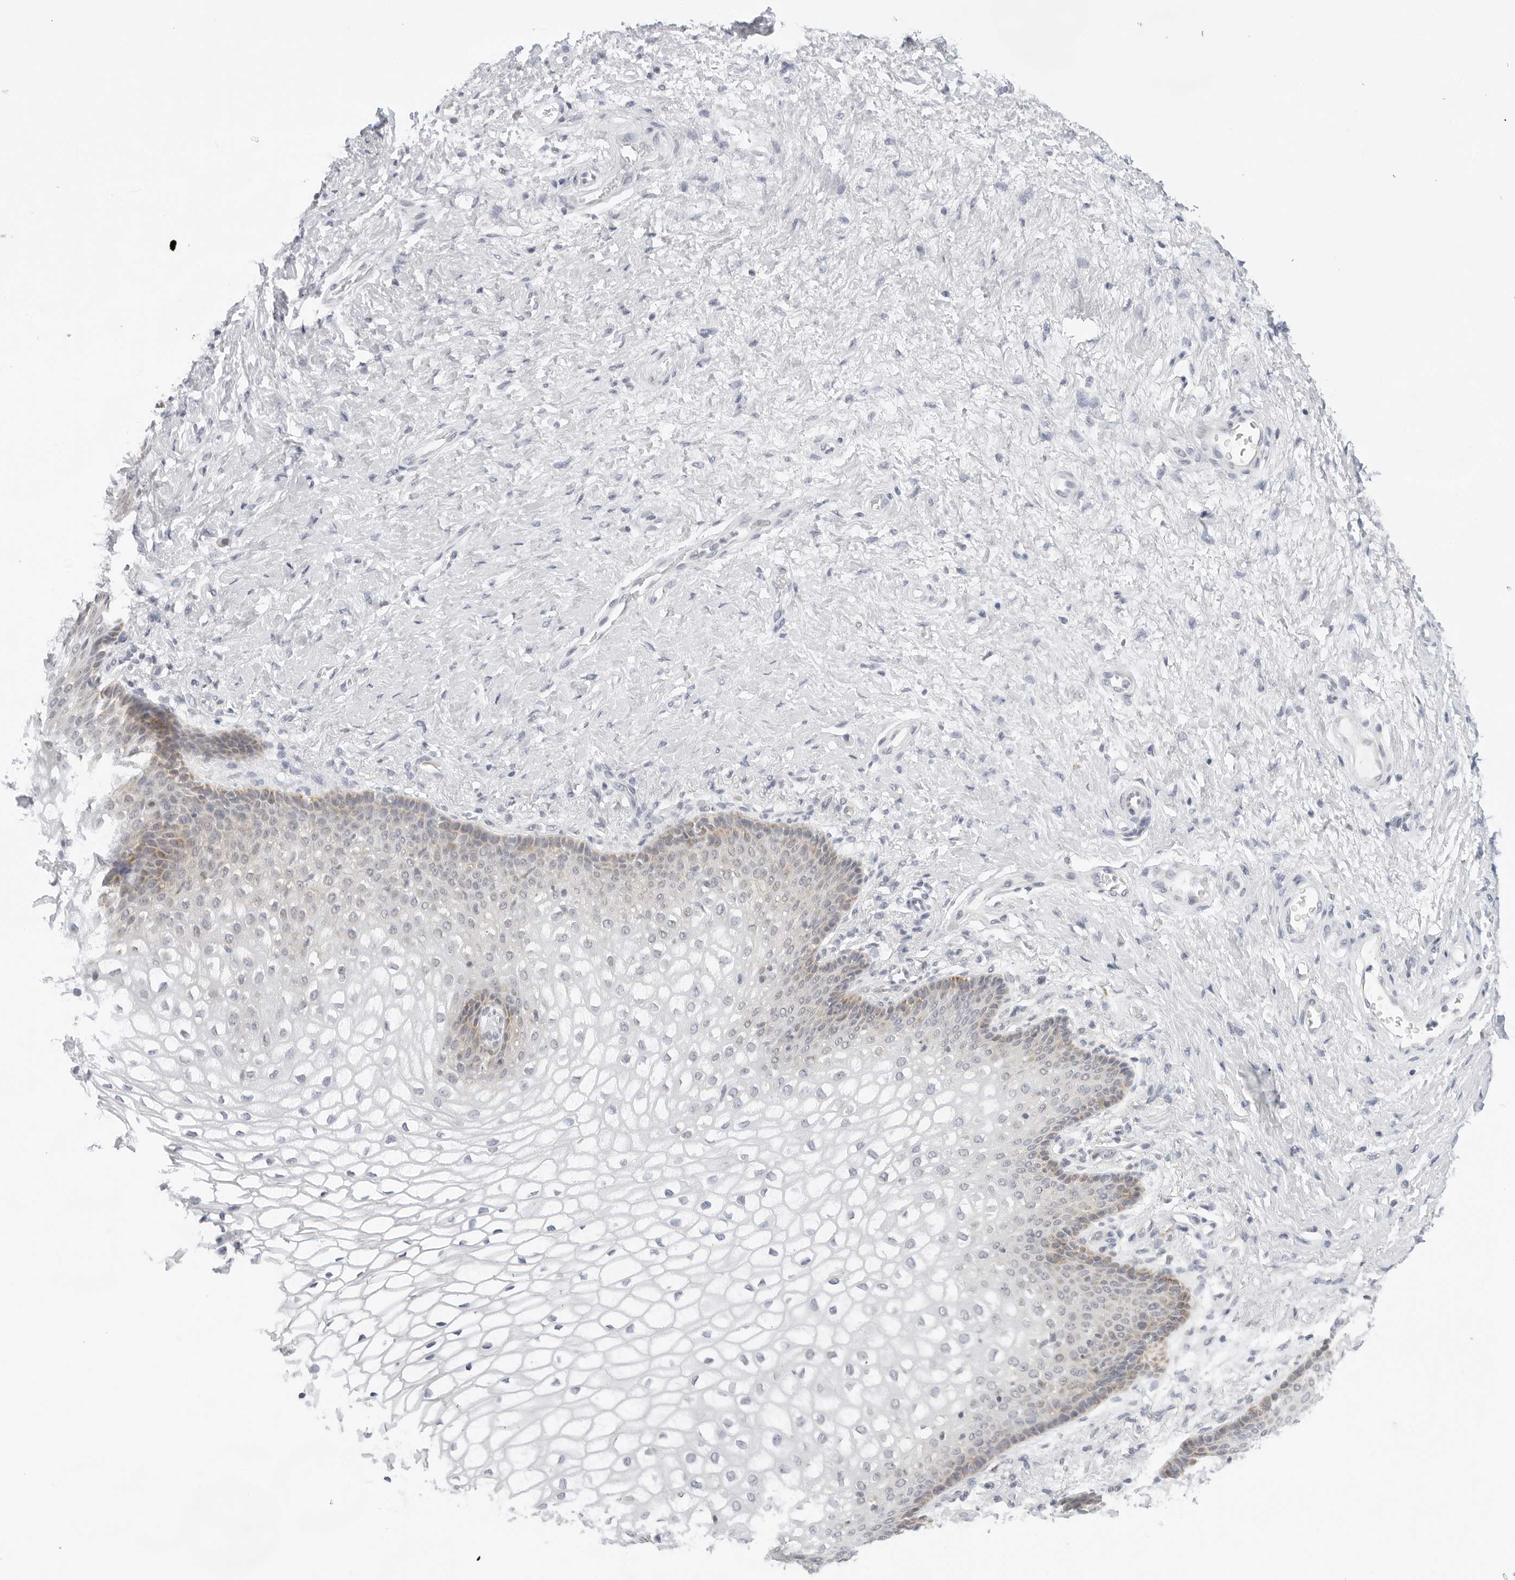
{"staining": {"intensity": "weak", "quantity": "<25%", "location": "cytoplasmic/membranous"}, "tissue": "vagina", "cell_type": "Squamous epithelial cells", "image_type": "normal", "snomed": [{"axis": "morphology", "description": "Normal tissue, NOS"}, {"axis": "topography", "description": "Vagina"}], "caption": "Photomicrograph shows no significant protein staining in squamous epithelial cells of normal vagina.", "gene": "CIART", "patient": {"sex": "female", "age": 60}}